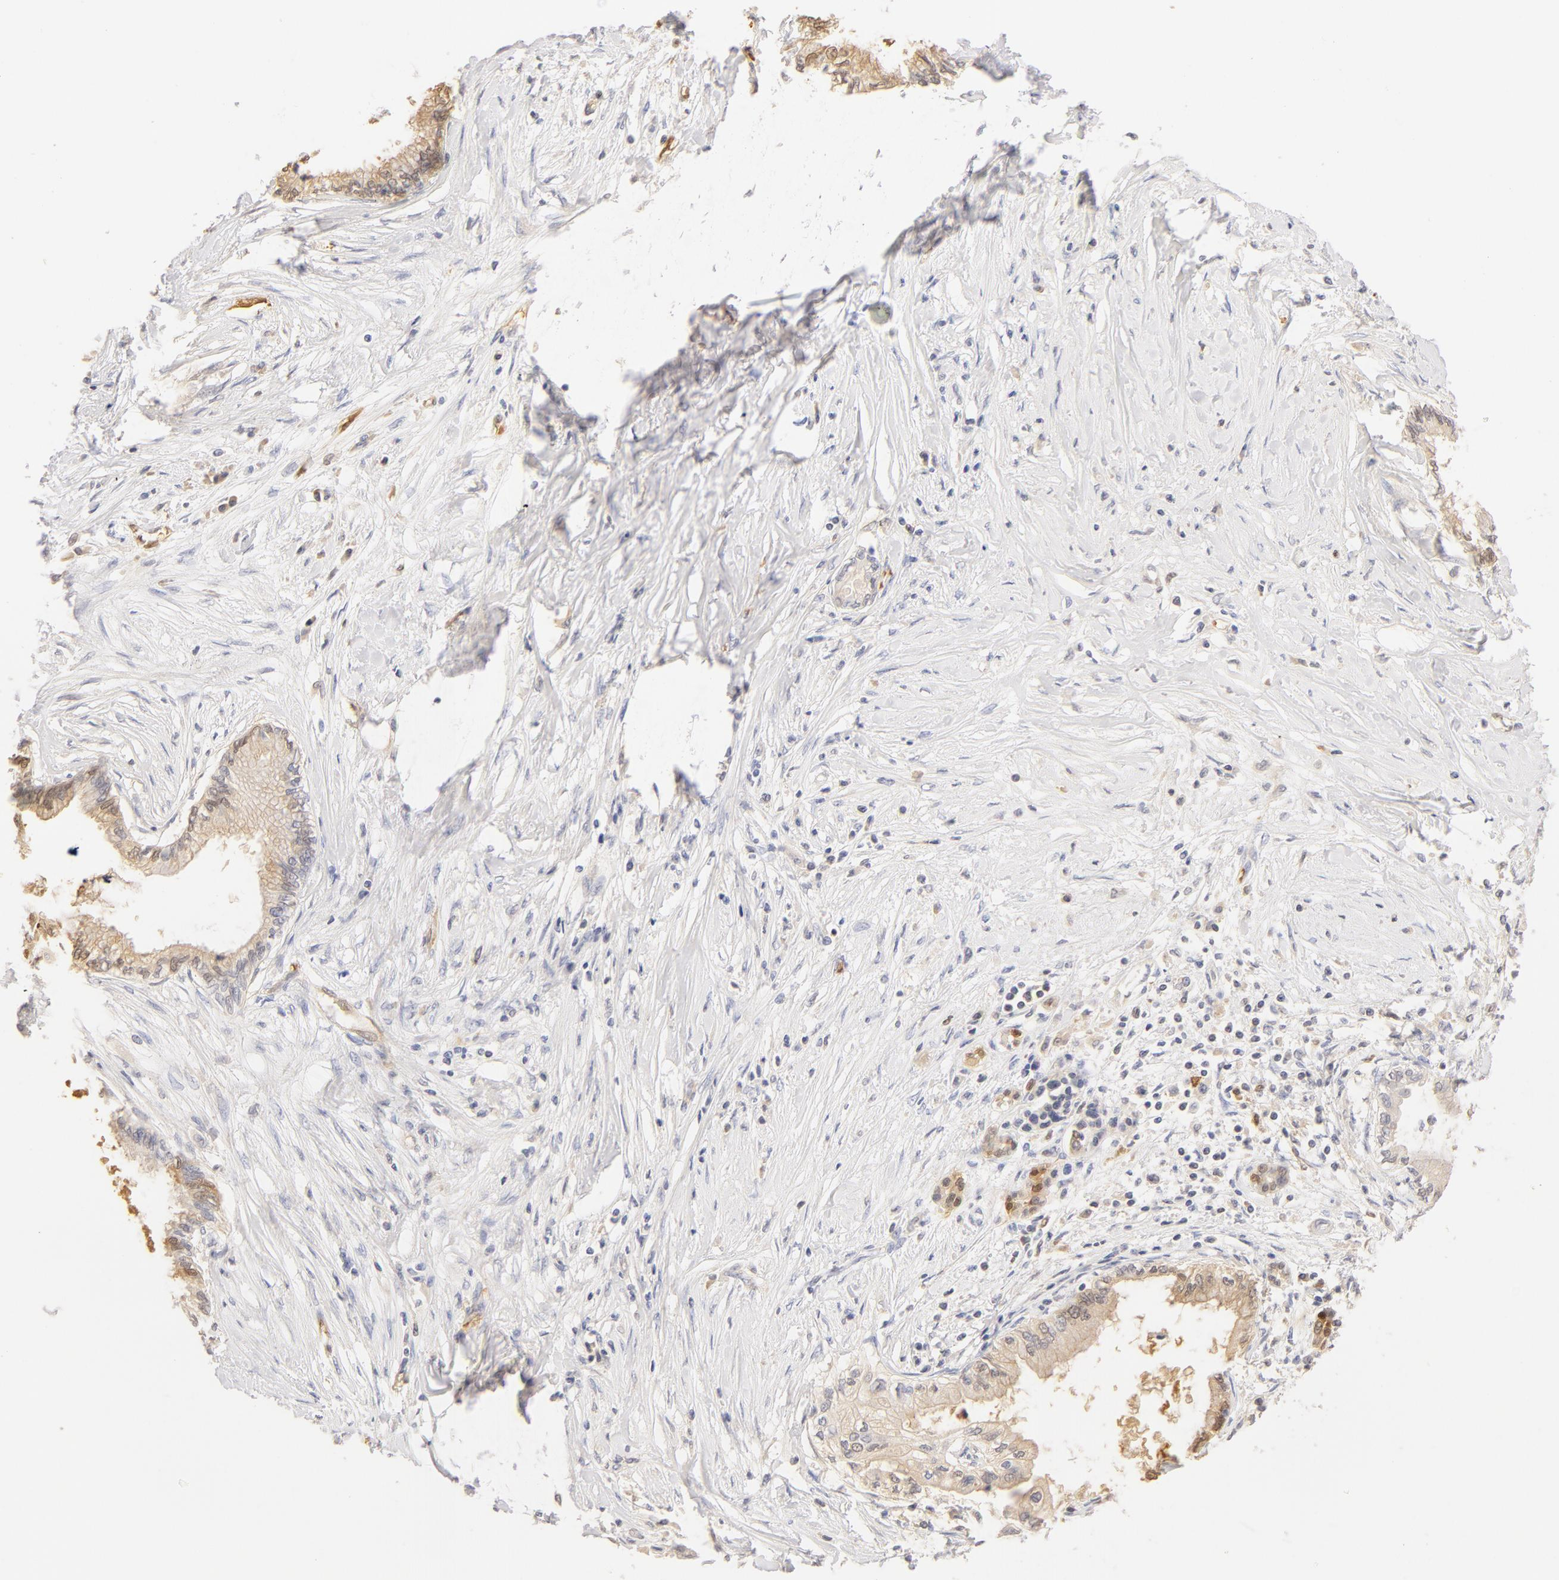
{"staining": {"intensity": "weak", "quantity": "<25%", "location": "nuclear"}, "tissue": "pancreatic cancer", "cell_type": "Tumor cells", "image_type": "cancer", "snomed": [{"axis": "morphology", "description": "Adenocarcinoma, NOS"}, {"axis": "topography", "description": "Pancreas"}], "caption": "A photomicrograph of pancreatic adenocarcinoma stained for a protein shows no brown staining in tumor cells. (Stains: DAB (3,3'-diaminobenzidine) IHC with hematoxylin counter stain, Microscopy: brightfield microscopy at high magnification).", "gene": "CA2", "patient": {"sex": "female", "age": 64}}